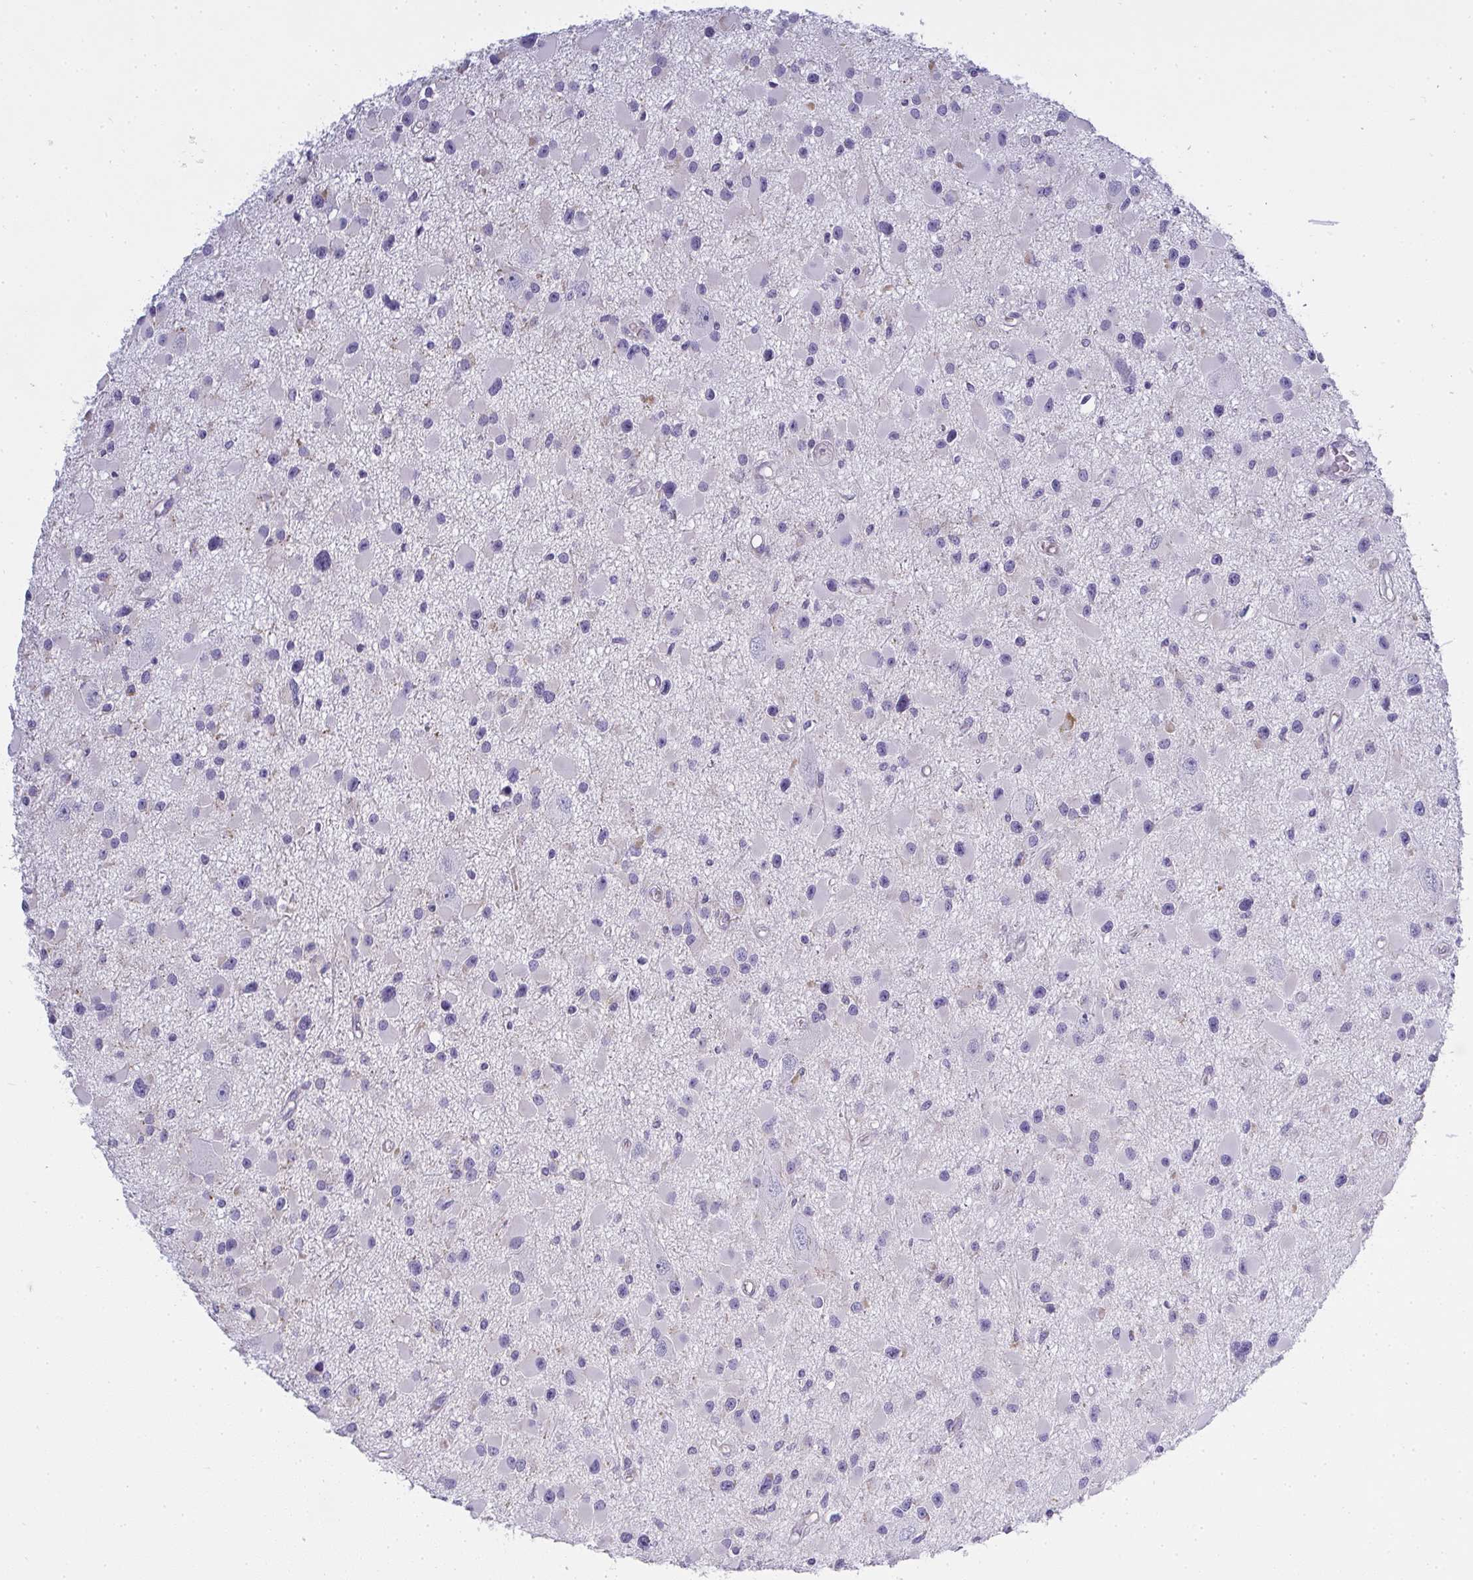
{"staining": {"intensity": "negative", "quantity": "none", "location": "none"}, "tissue": "glioma", "cell_type": "Tumor cells", "image_type": "cancer", "snomed": [{"axis": "morphology", "description": "Glioma, malignant, High grade"}, {"axis": "topography", "description": "Brain"}], "caption": "Tumor cells show no significant expression in high-grade glioma (malignant). Nuclei are stained in blue.", "gene": "GSDMB", "patient": {"sex": "male", "age": 54}}